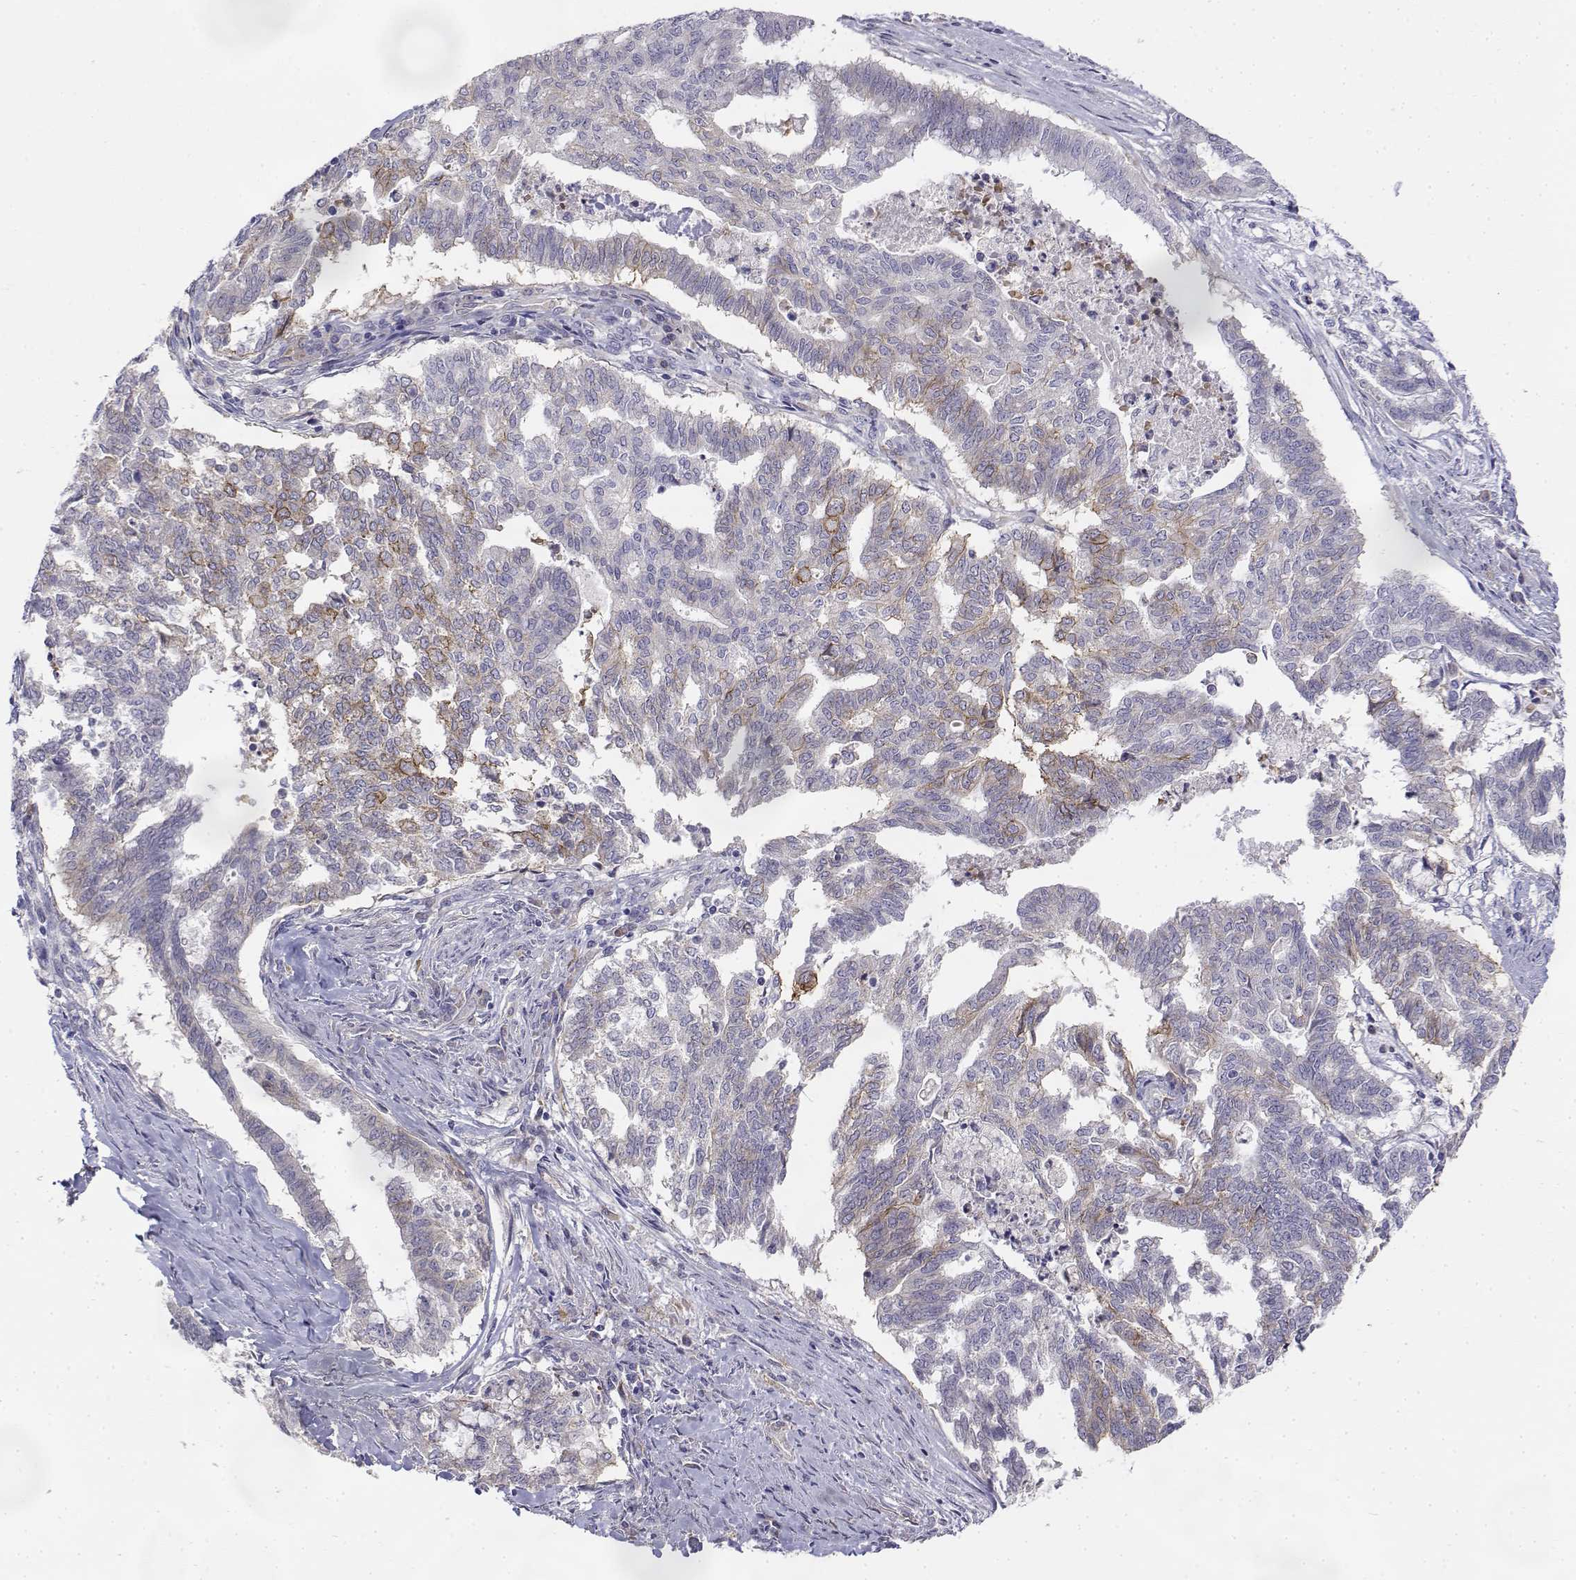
{"staining": {"intensity": "weak", "quantity": "<25%", "location": "cytoplasmic/membranous"}, "tissue": "endometrial cancer", "cell_type": "Tumor cells", "image_type": "cancer", "snomed": [{"axis": "morphology", "description": "Adenocarcinoma, NOS"}, {"axis": "topography", "description": "Endometrium"}], "caption": "This is an immunohistochemistry (IHC) image of adenocarcinoma (endometrial). There is no expression in tumor cells.", "gene": "CADM1", "patient": {"sex": "female", "age": 79}}